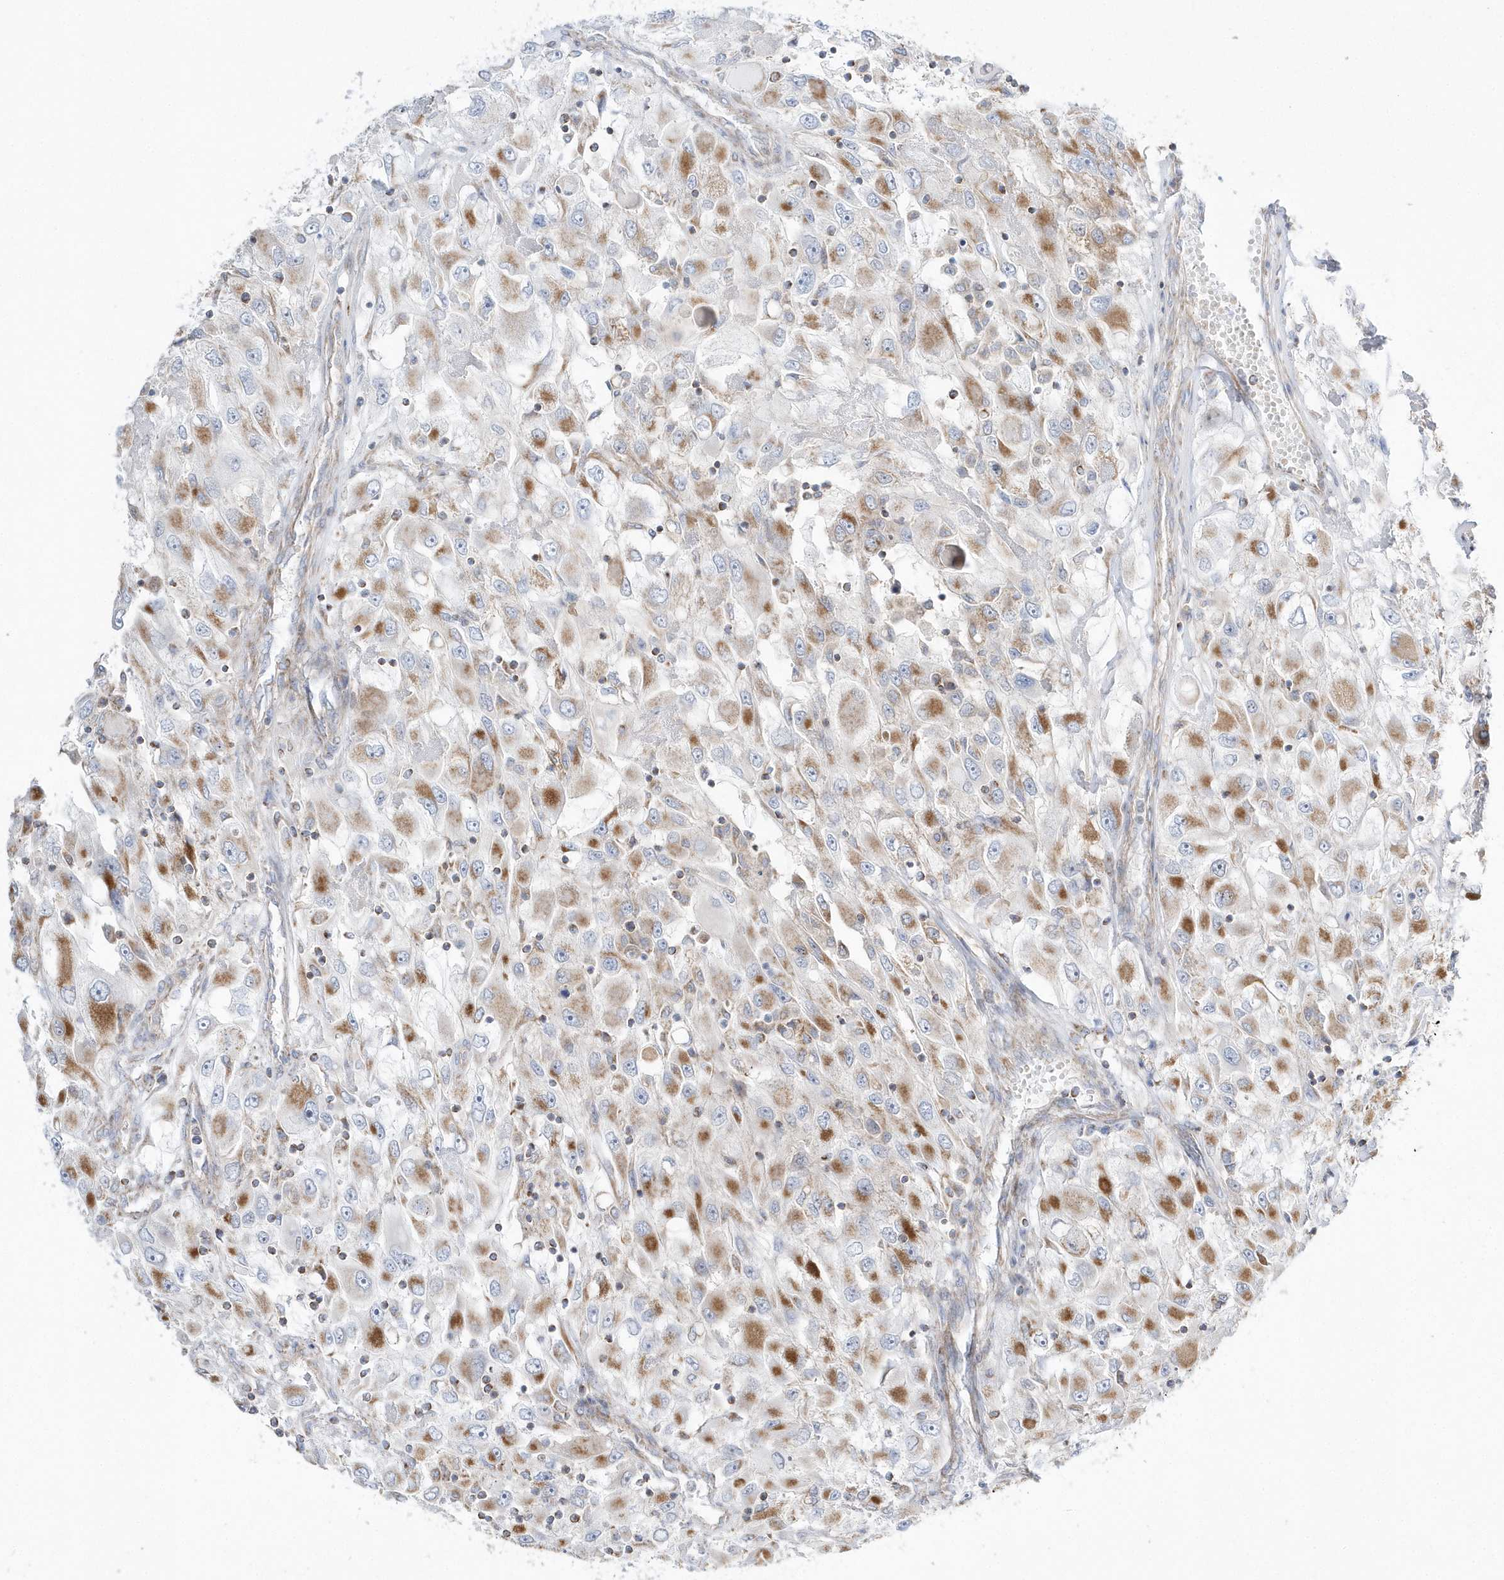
{"staining": {"intensity": "moderate", "quantity": "25%-75%", "location": "cytoplasmic/membranous"}, "tissue": "renal cancer", "cell_type": "Tumor cells", "image_type": "cancer", "snomed": [{"axis": "morphology", "description": "Adenocarcinoma, NOS"}, {"axis": "topography", "description": "Kidney"}], "caption": "There is medium levels of moderate cytoplasmic/membranous staining in tumor cells of renal cancer (adenocarcinoma), as demonstrated by immunohistochemical staining (brown color).", "gene": "OPA1", "patient": {"sex": "female", "age": 52}}